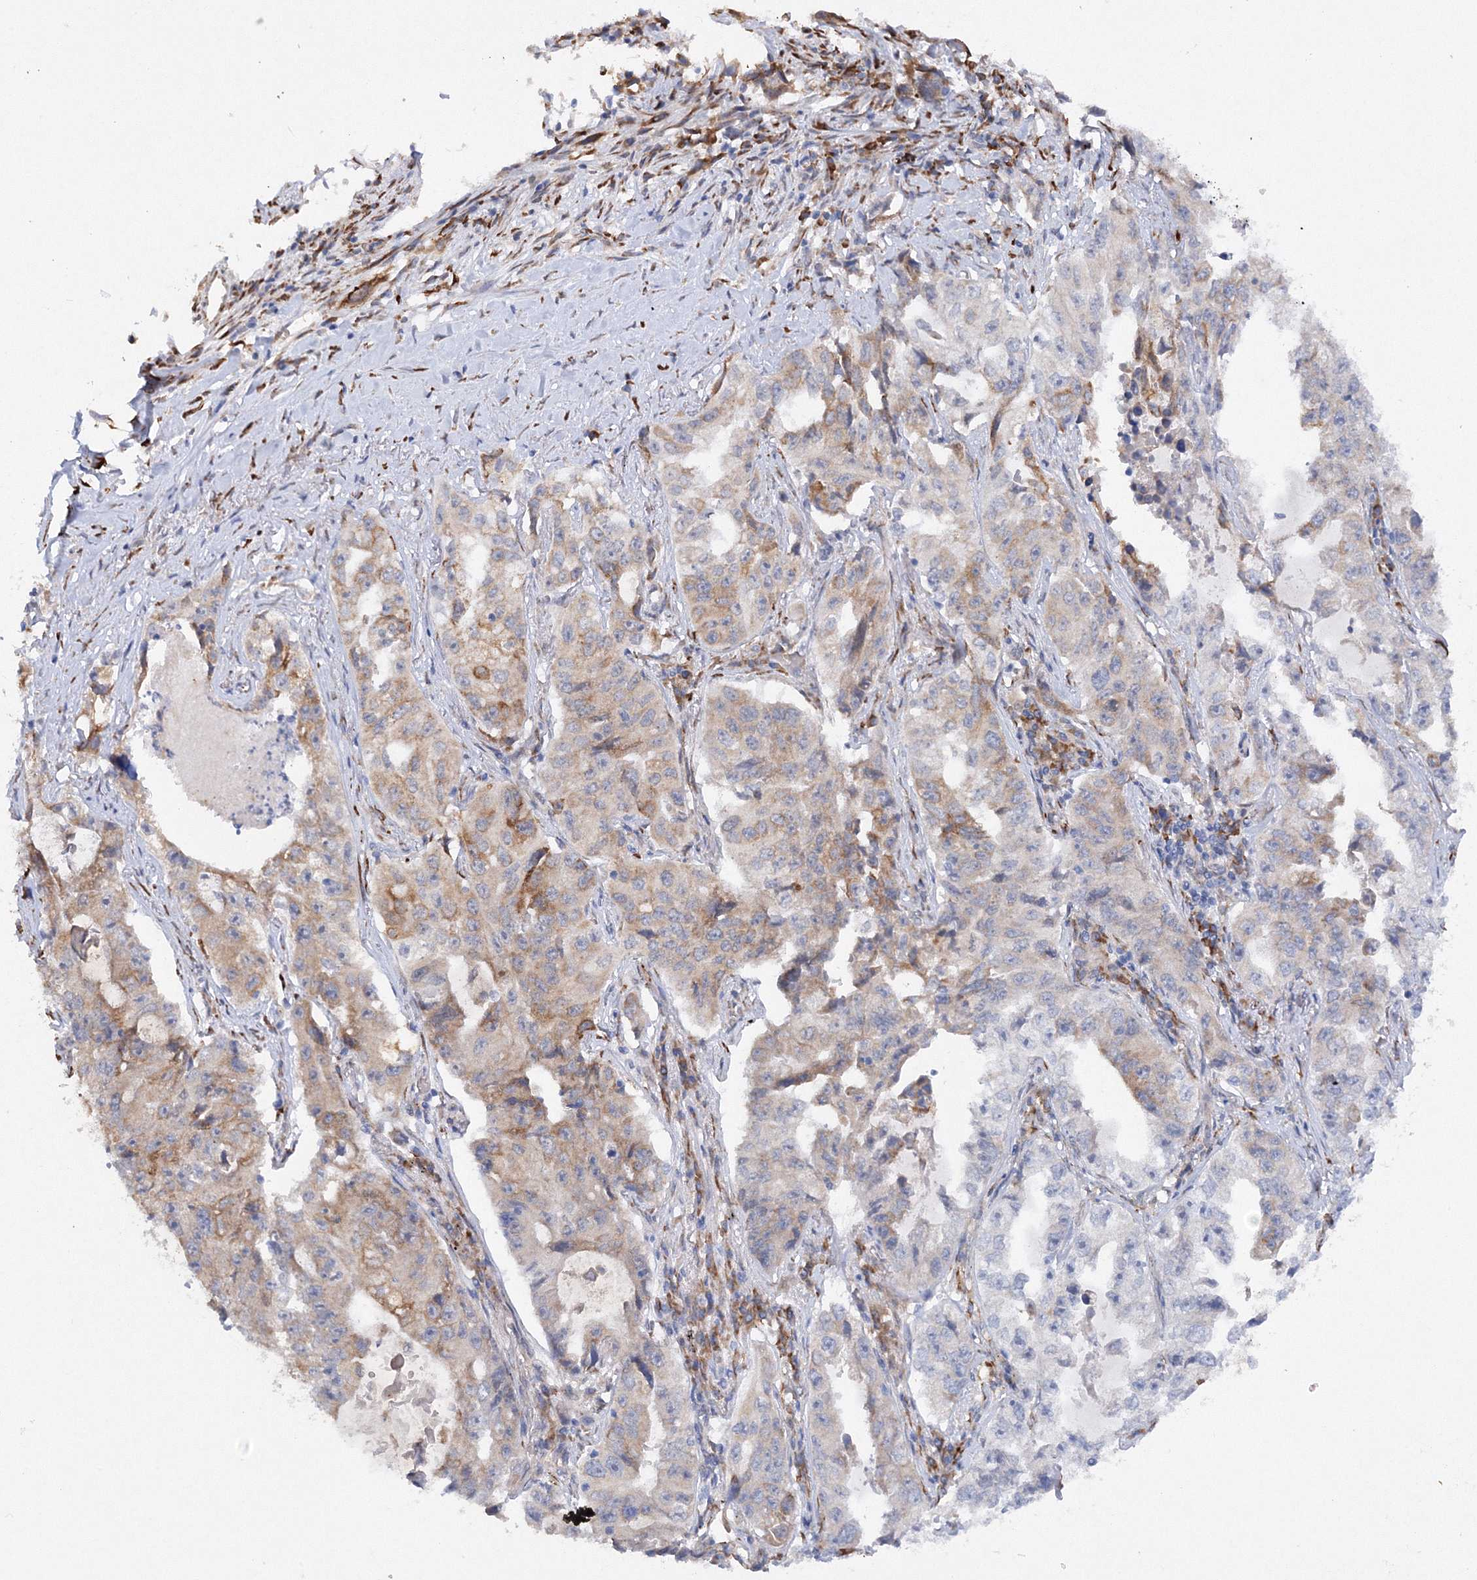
{"staining": {"intensity": "moderate", "quantity": "<25%", "location": "cytoplasmic/membranous"}, "tissue": "lung cancer", "cell_type": "Tumor cells", "image_type": "cancer", "snomed": [{"axis": "morphology", "description": "Adenocarcinoma, NOS"}, {"axis": "topography", "description": "Lung"}], "caption": "Brown immunohistochemical staining in lung adenocarcinoma displays moderate cytoplasmic/membranous positivity in about <25% of tumor cells.", "gene": "DIS3L2", "patient": {"sex": "female", "age": 51}}